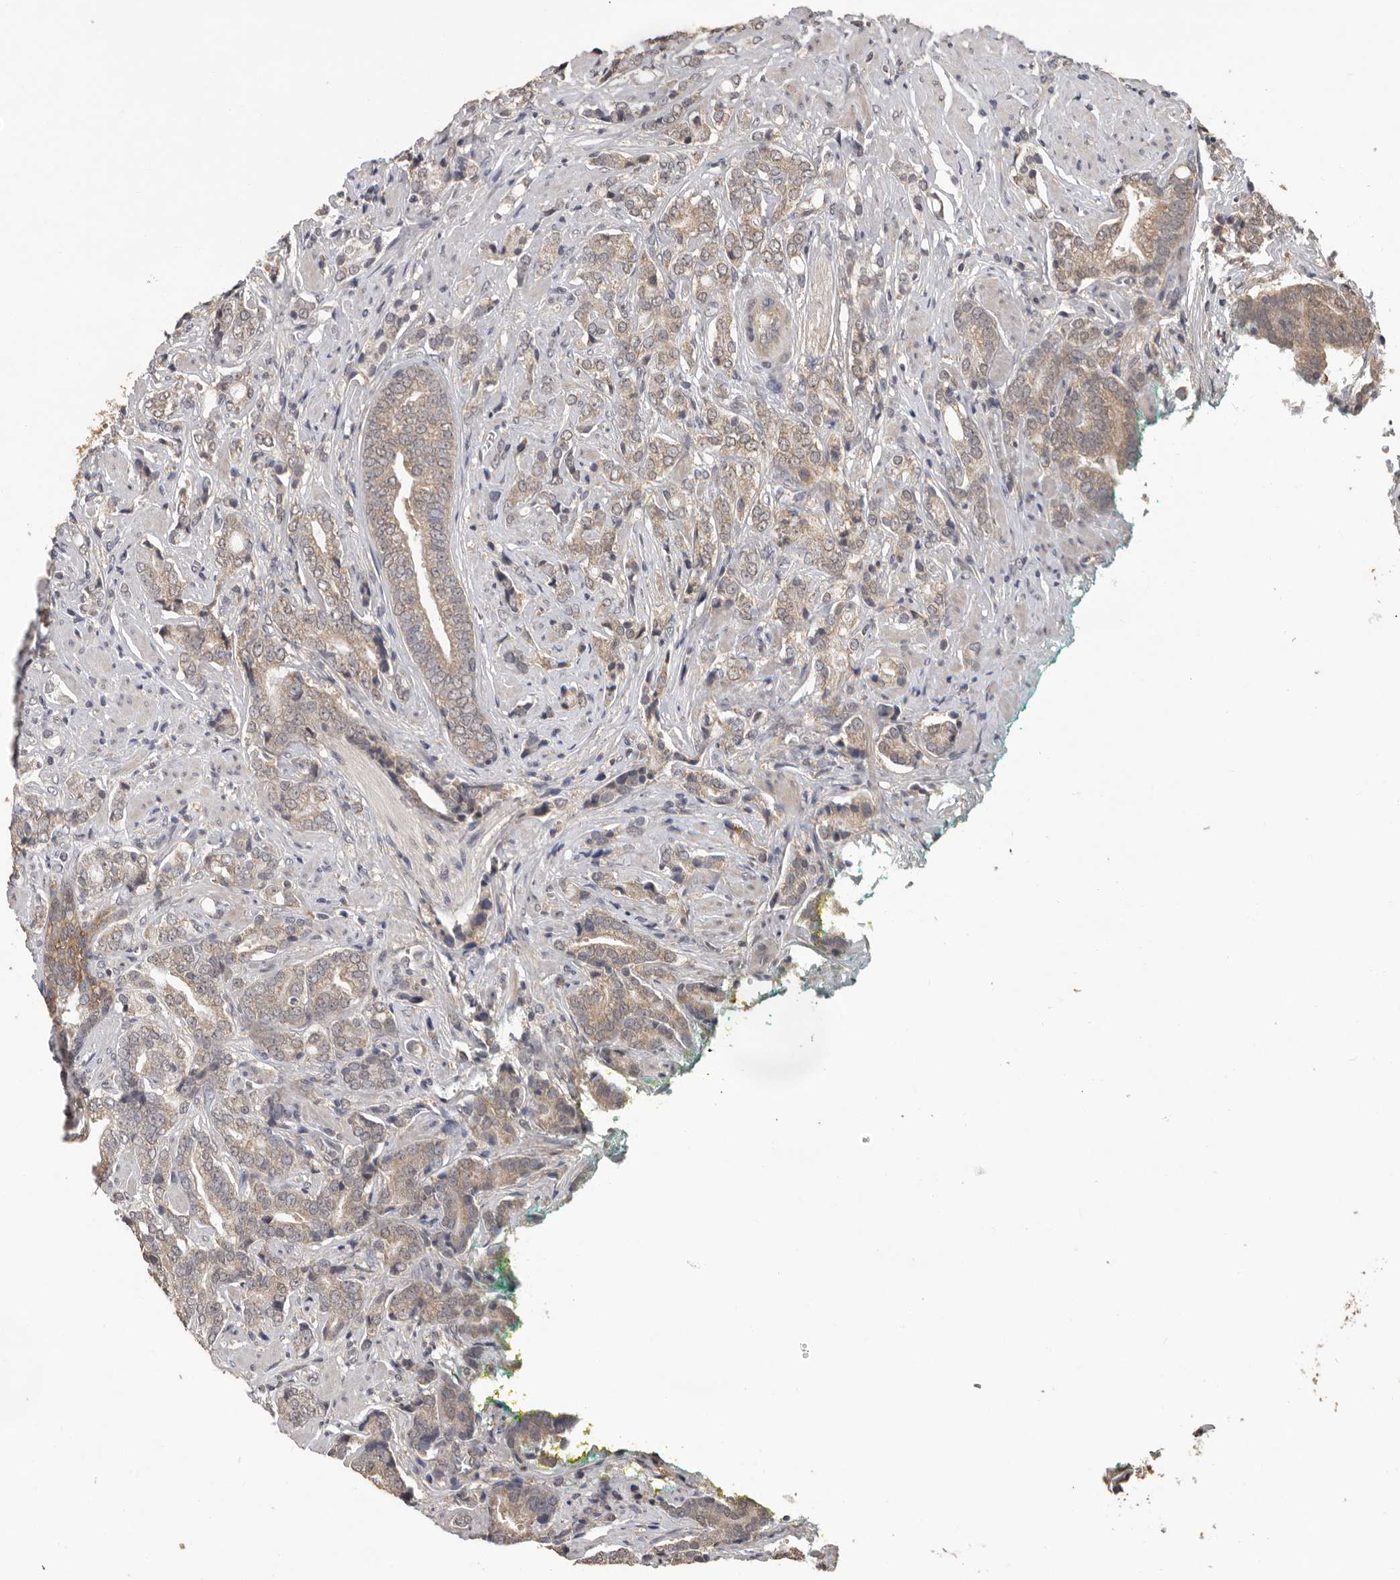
{"staining": {"intensity": "weak", "quantity": "<25%", "location": "cytoplasmic/membranous"}, "tissue": "prostate cancer", "cell_type": "Tumor cells", "image_type": "cancer", "snomed": [{"axis": "morphology", "description": "Adenocarcinoma, High grade"}, {"axis": "topography", "description": "Prostate"}], "caption": "A micrograph of prostate adenocarcinoma (high-grade) stained for a protein reveals no brown staining in tumor cells.", "gene": "MTF1", "patient": {"sex": "male", "age": 57}}